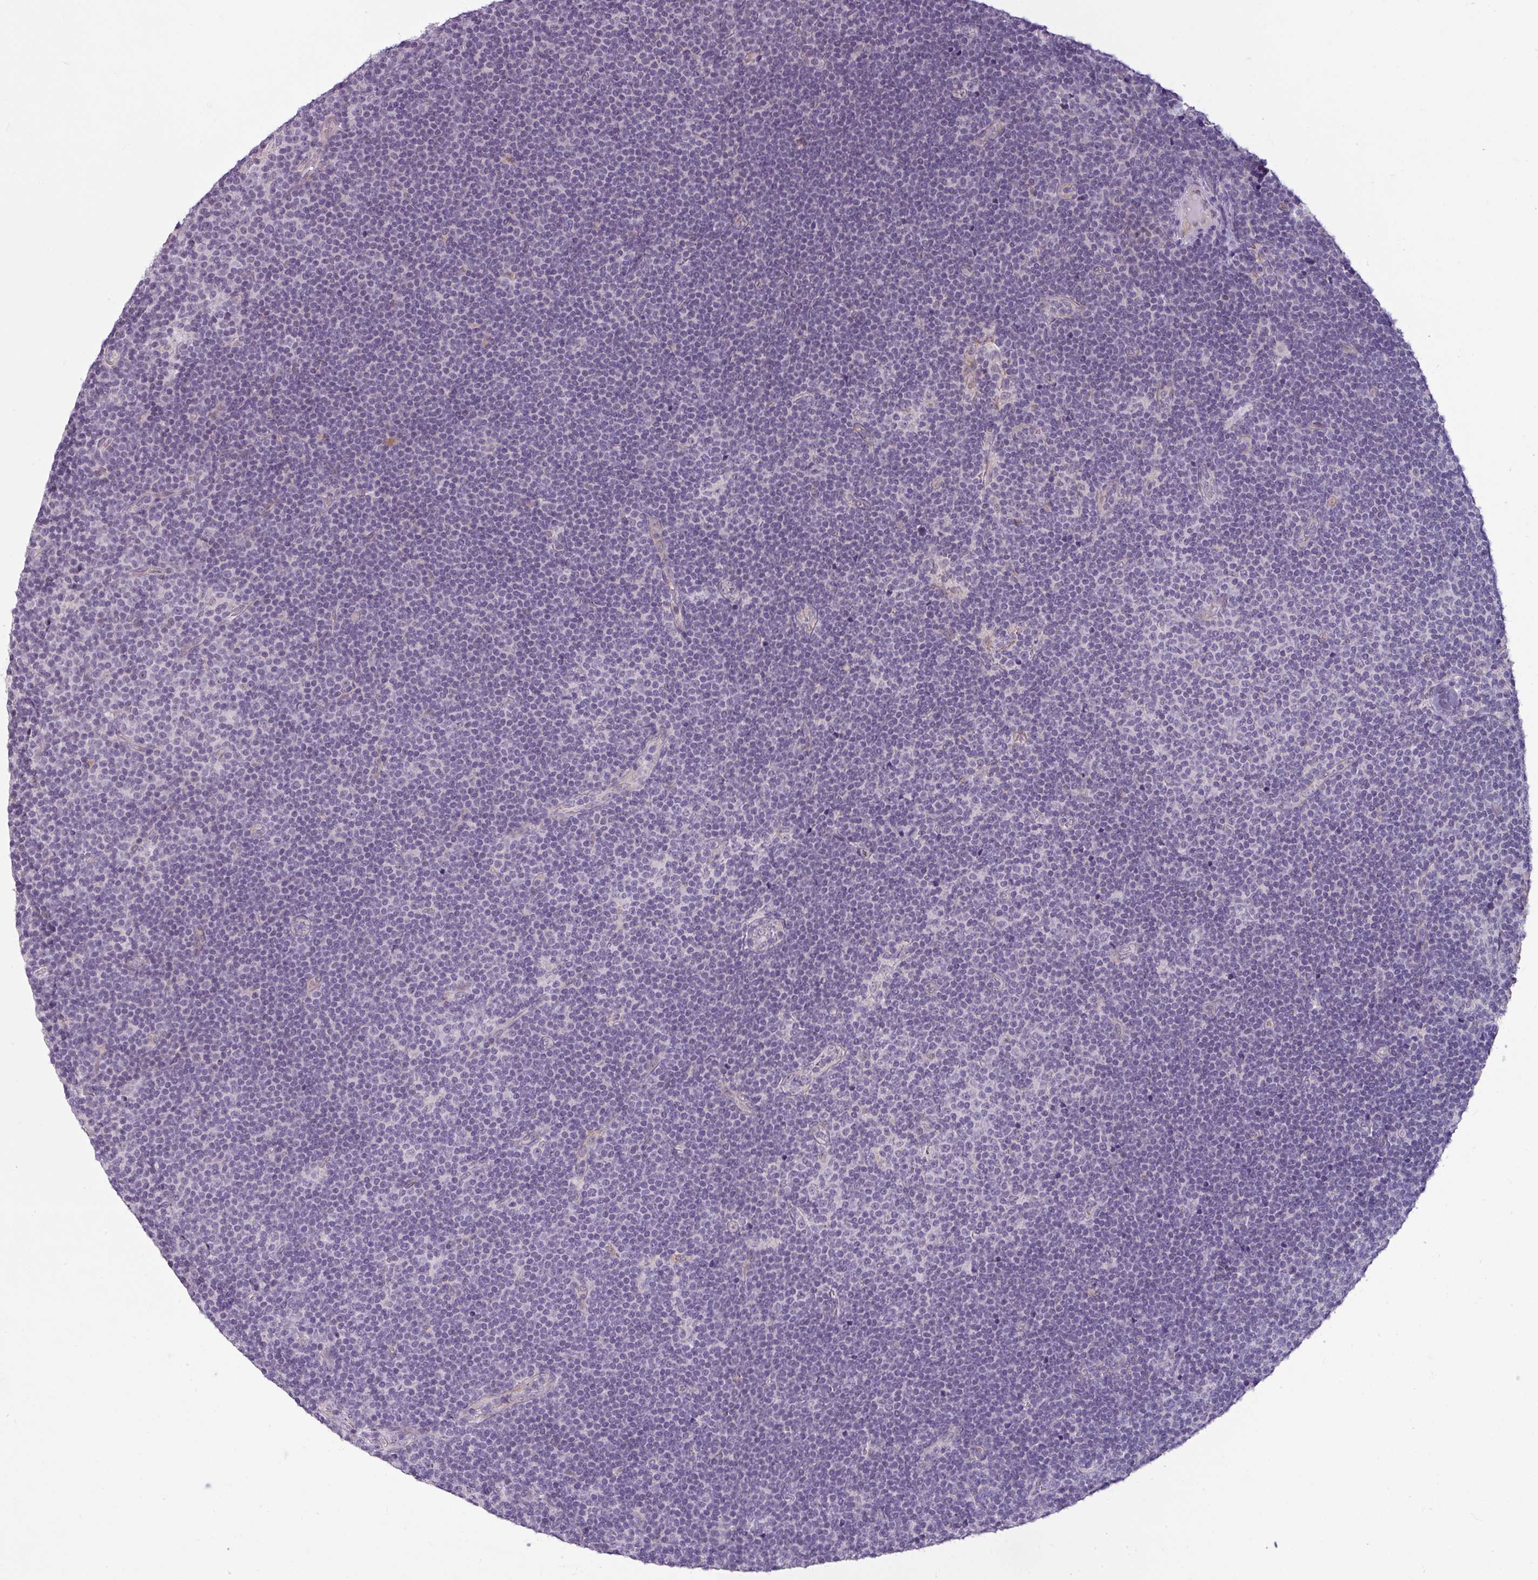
{"staining": {"intensity": "negative", "quantity": "none", "location": "none"}, "tissue": "lymphoma", "cell_type": "Tumor cells", "image_type": "cancer", "snomed": [{"axis": "morphology", "description": "Malignant lymphoma, non-Hodgkin's type, Low grade"}, {"axis": "topography", "description": "Lymph node"}], "caption": "High magnification brightfield microscopy of lymphoma stained with DAB (3,3'-diaminobenzidine) (brown) and counterstained with hematoxylin (blue): tumor cells show no significant staining.", "gene": "UVSSA", "patient": {"sex": "male", "age": 48}}